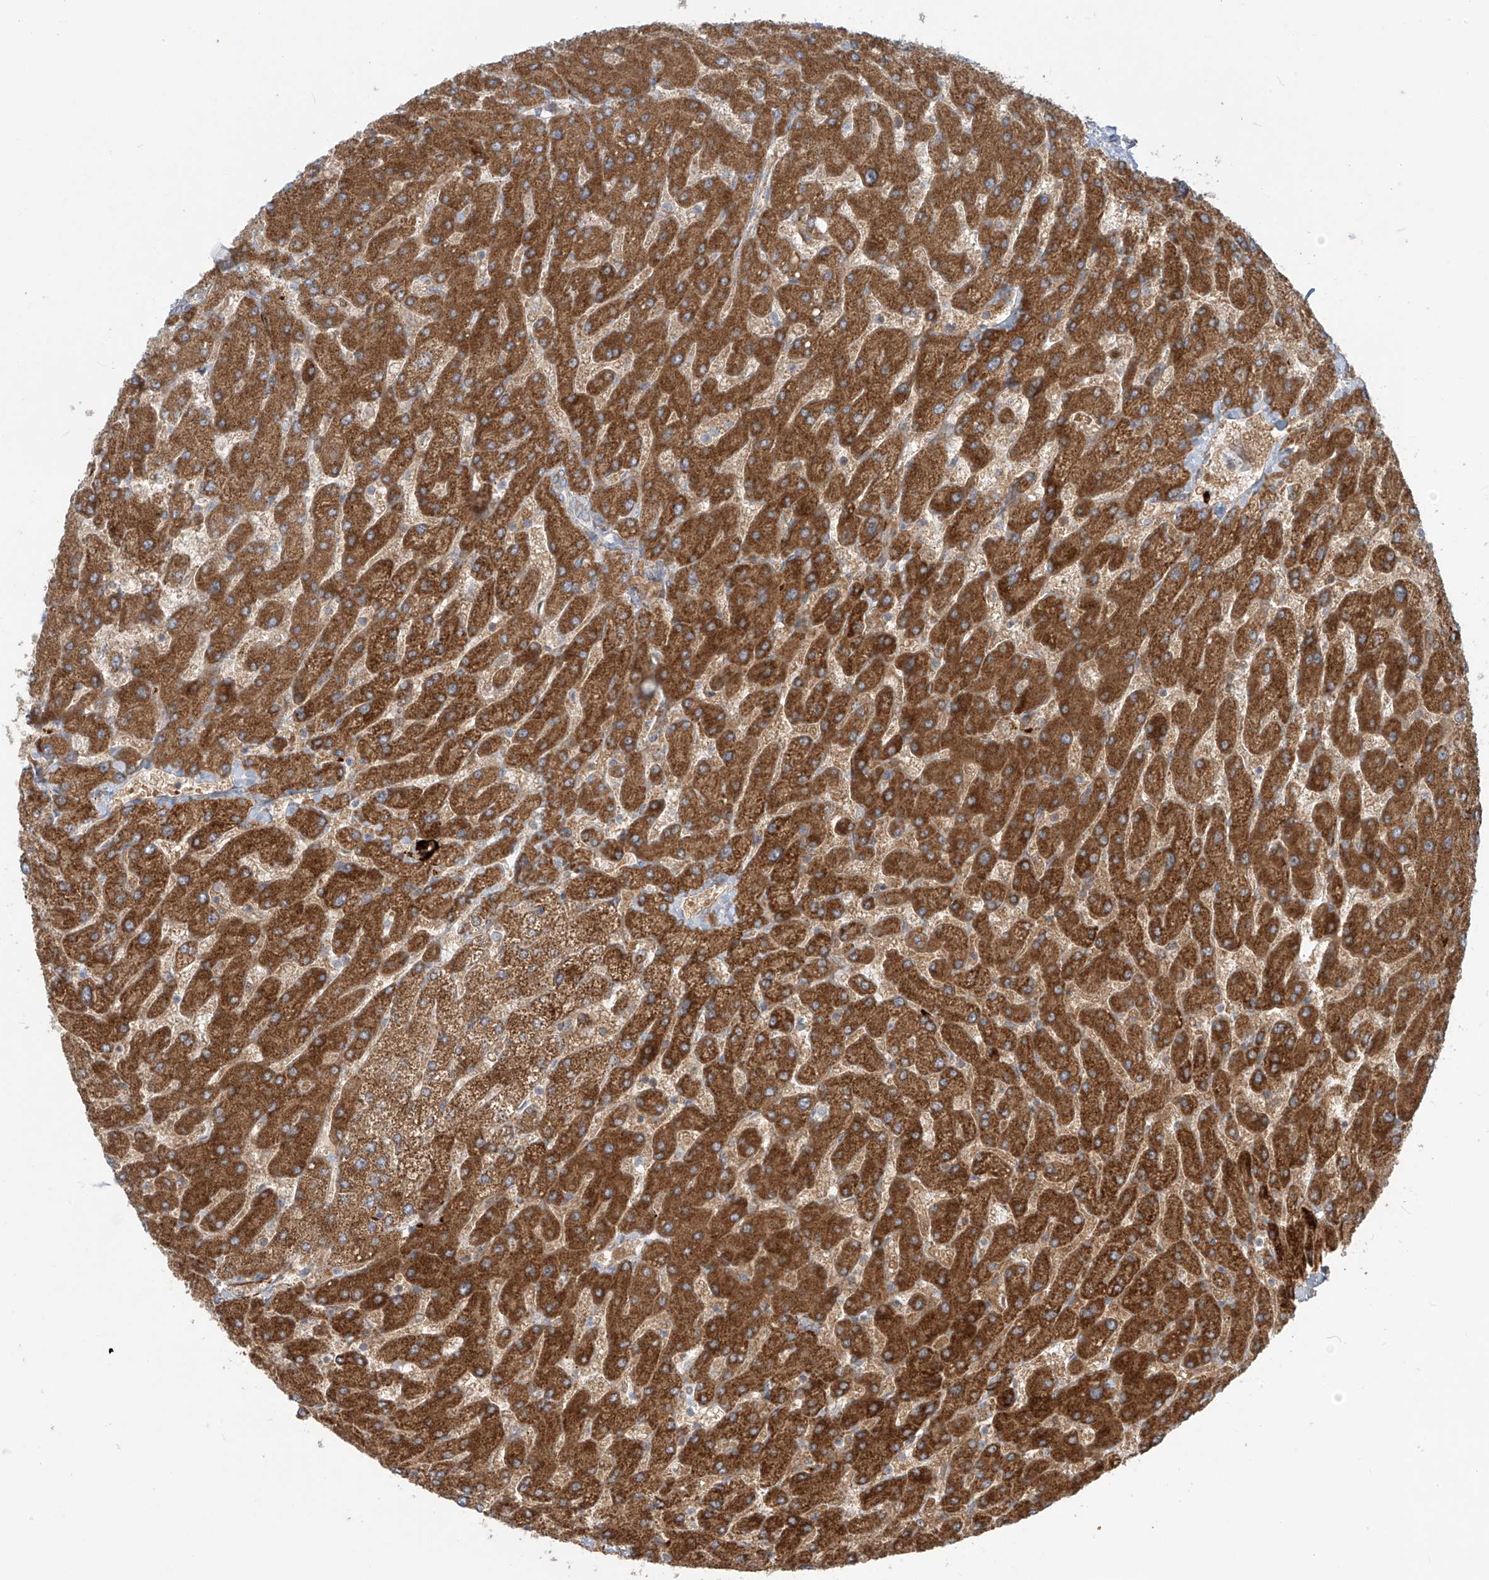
{"staining": {"intensity": "moderate", "quantity": ">75%", "location": "cytoplasmic/membranous"}, "tissue": "liver", "cell_type": "Cholangiocytes", "image_type": "normal", "snomed": [{"axis": "morphology", "description": "Normal tissue, NOS"}, {"axis": "topography", "description": "Liver"}], "caption": "Protein expression analysis of unremarkable human liver reveals moderate cytoplasmic/membranous staining in approximately >75% of cholangiocytes.", "gene": "LZTS3", "patient": {"sex": "male", "age": 55}}